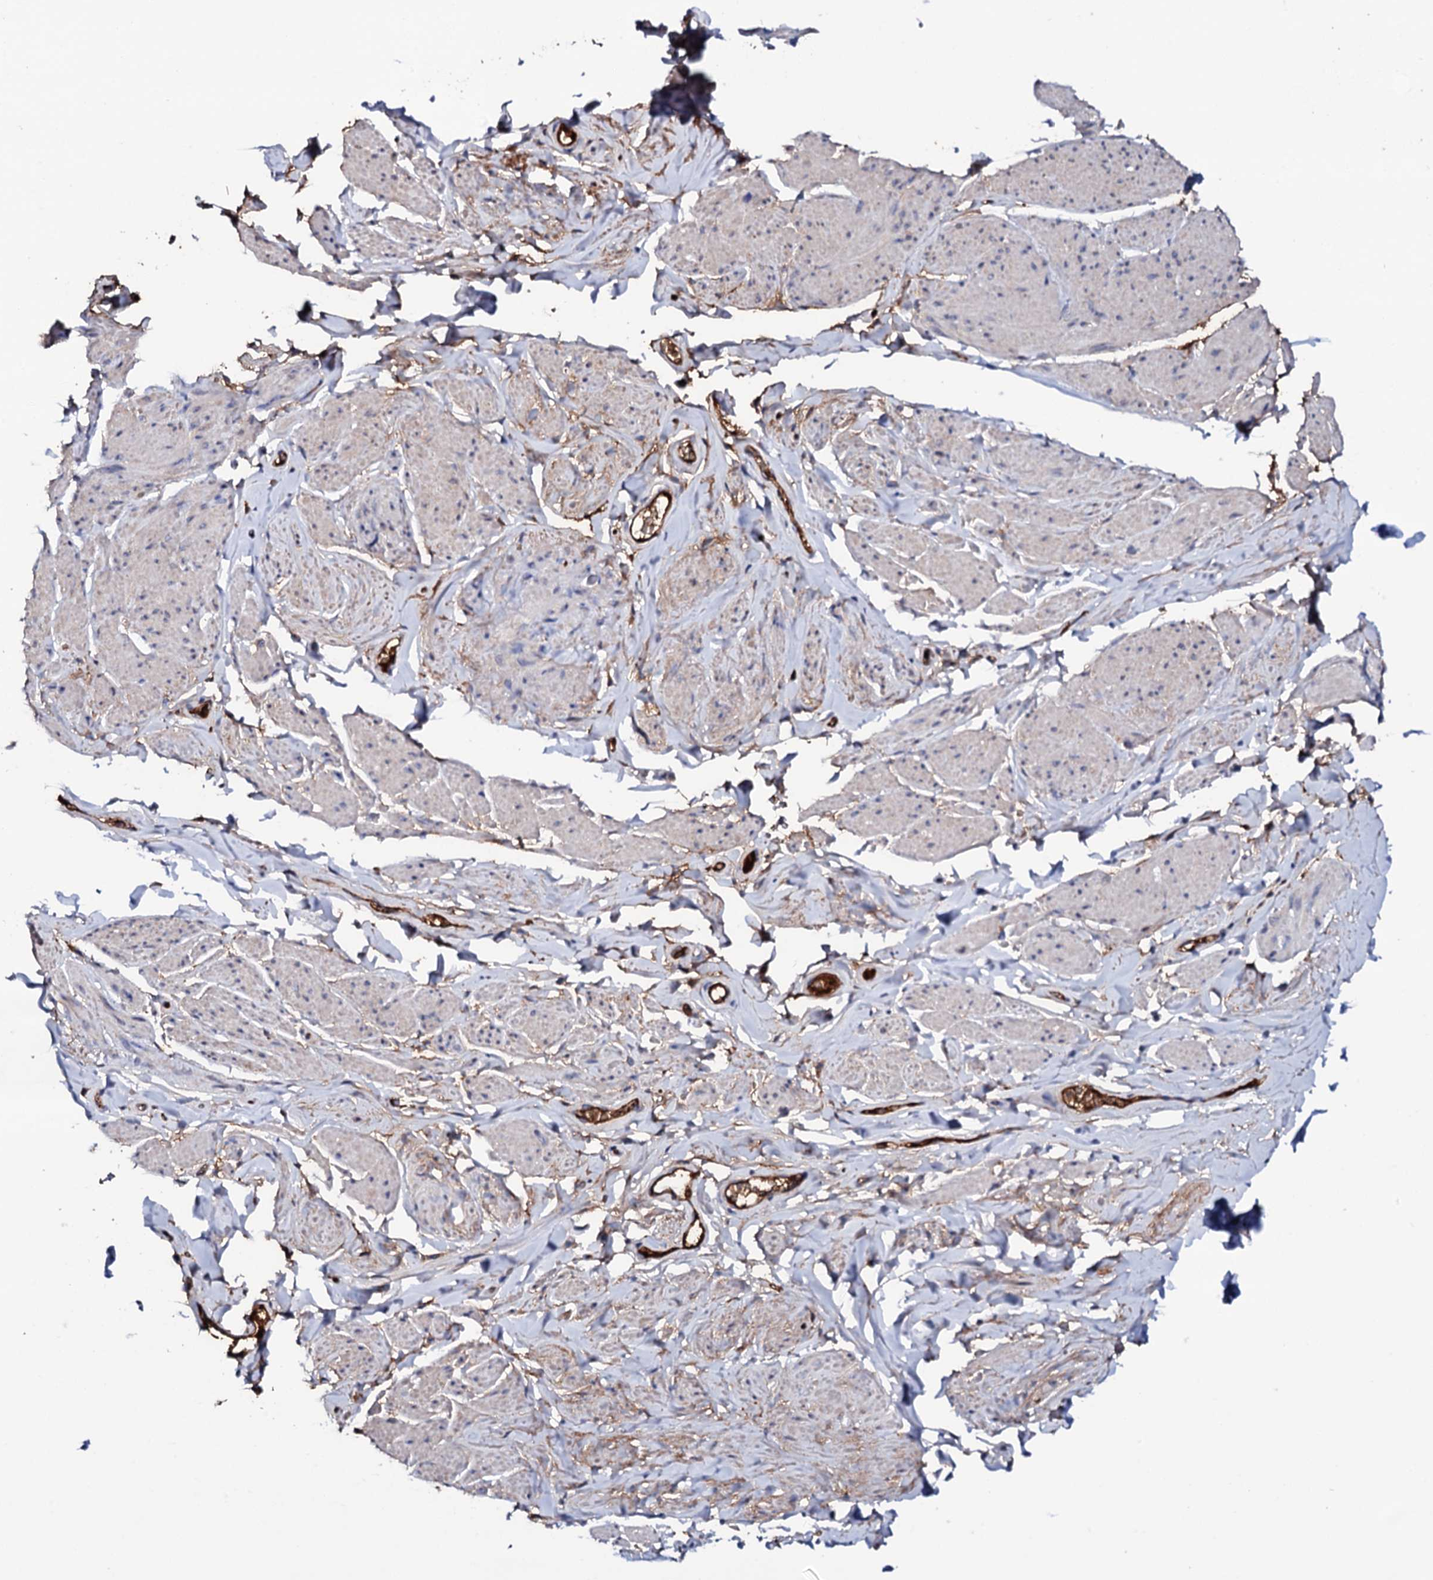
{"staining": {"intensity": "negative", "quantity": "none", "location": "none"}, "tissue": "smooth muscle", "cell_type": "Smooth muscle cells", "image_type": "normal", "snomed": [{"axis": "morphology", "description": "Normal tissue, NOS"}, {"axis": "topography", "description": "Smooth muscle"}, {"axis": "topography", "description": "Peripheral nerve tissue"}], "caption": "Smooth muscle cells show no significant expression in benign smooth muscle.", "gene": "TCAF2C", "patient": {"sex": "male", "age": 69}}